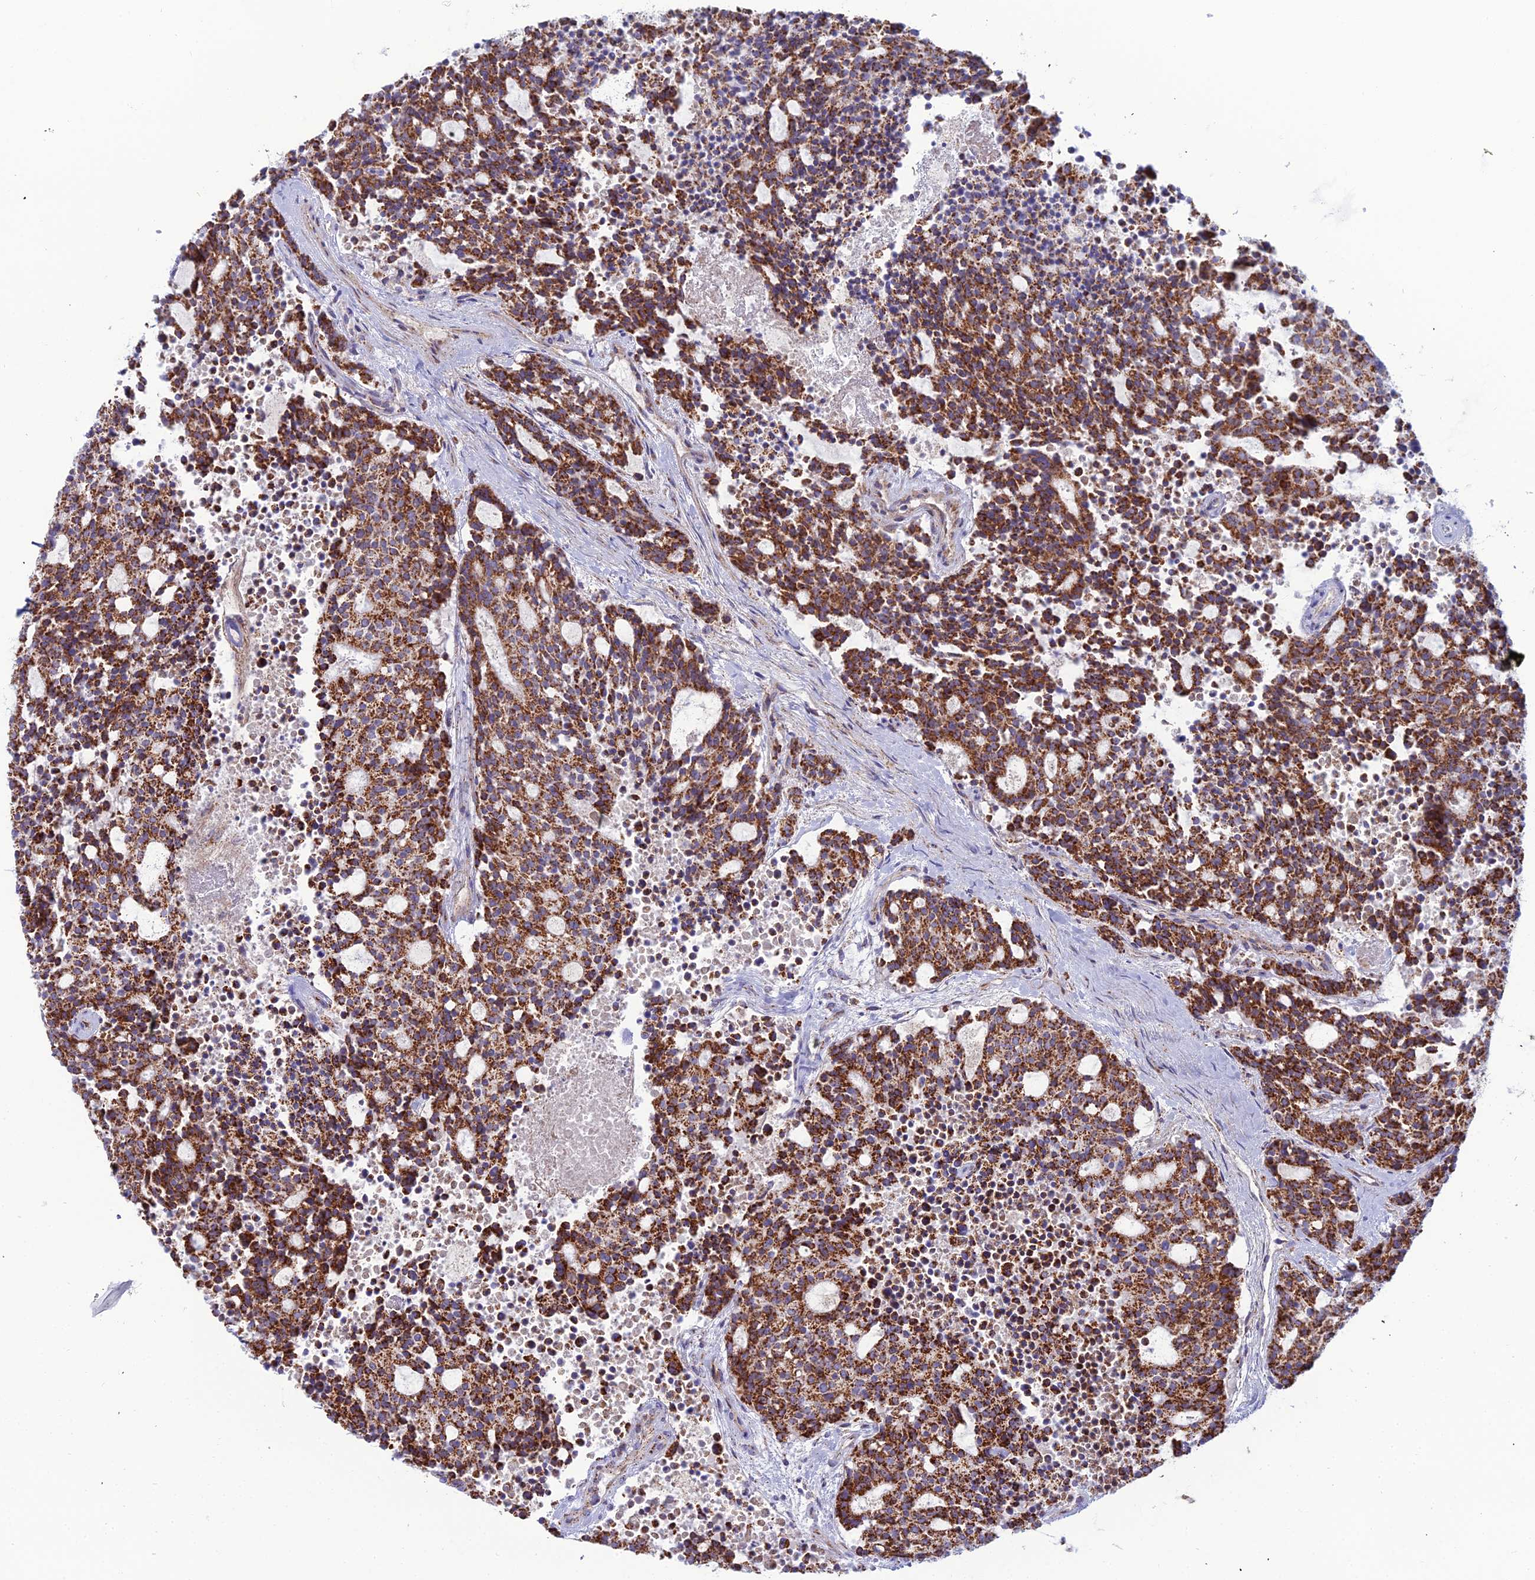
{"staining": {"intensity": "strong", "quantity": ">75%", "location": "cytoplasmic/membranous"}, "tissue": "carcinoid", "cell_type": "Tumor cells", "image_type": "cancer", "snomed": [{"axis": "morphology", "description": "Carcinoid, malignant, NOS"}, {"axis": "topography", "description": "Pancreas"}], "caption": "Carcinoid stained with a brown dye displays strong cytoplasmic/membranous positive expression in approximately >75% of tumor cells.", "gene": "SLC35F4", "patient": {"sex": "female", "age": 54}}